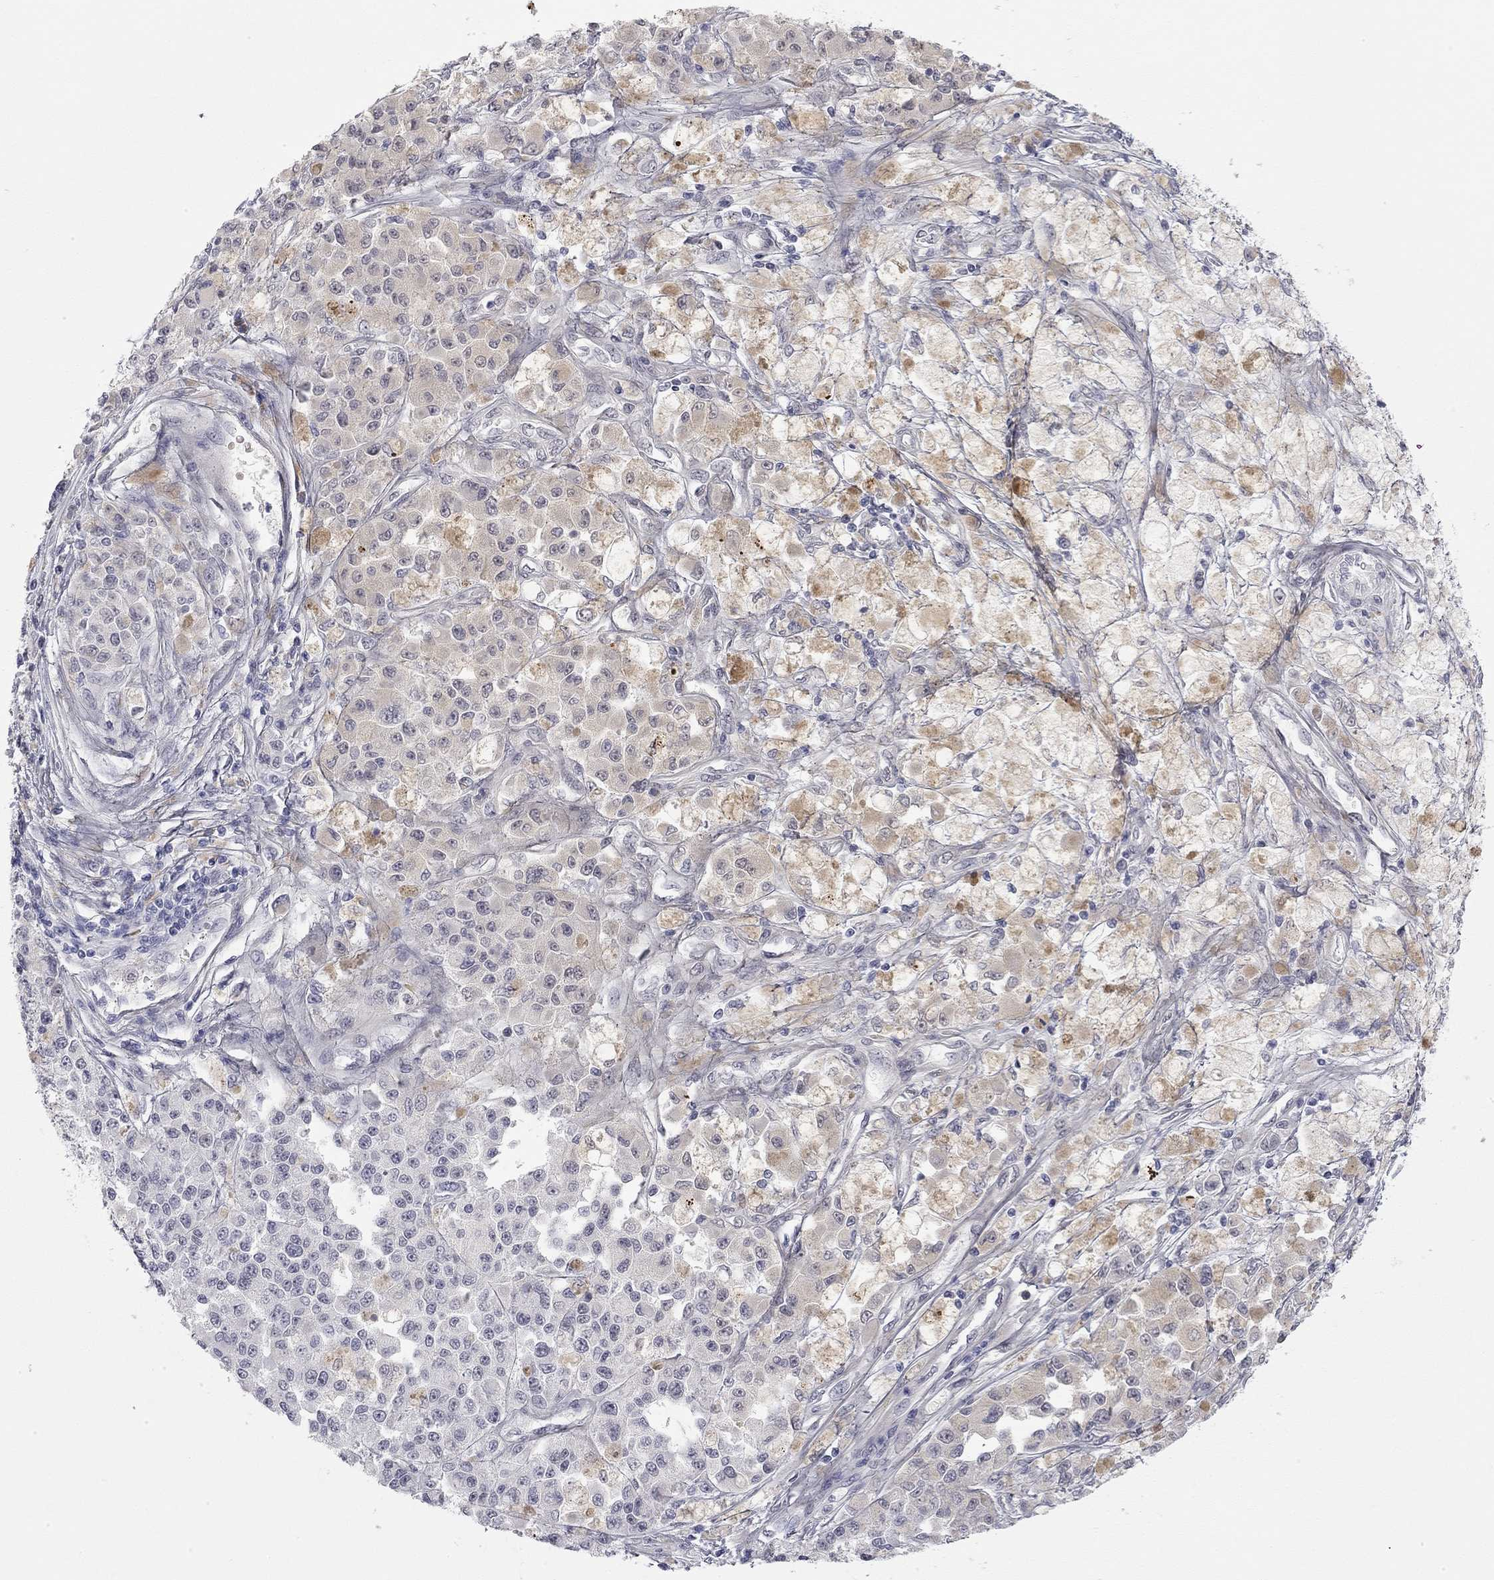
{"staining": {"intensity": "negative", "quantity": "none", "location": "none"}, "tissue": "melanoma", "cell_type": "Tumor cells", "image_type": "cancer", "snomed": [{"axis": "morphology", "description": "Malignant melanoma, NOS"}, {"axis": "topography", "description": "Skin"}], "caption": "Human melanoma stained for a protein using IHC displays no positivity in tumor cells.", "gene": "AK8", "patient": {"sex": "female", "age": 58}}